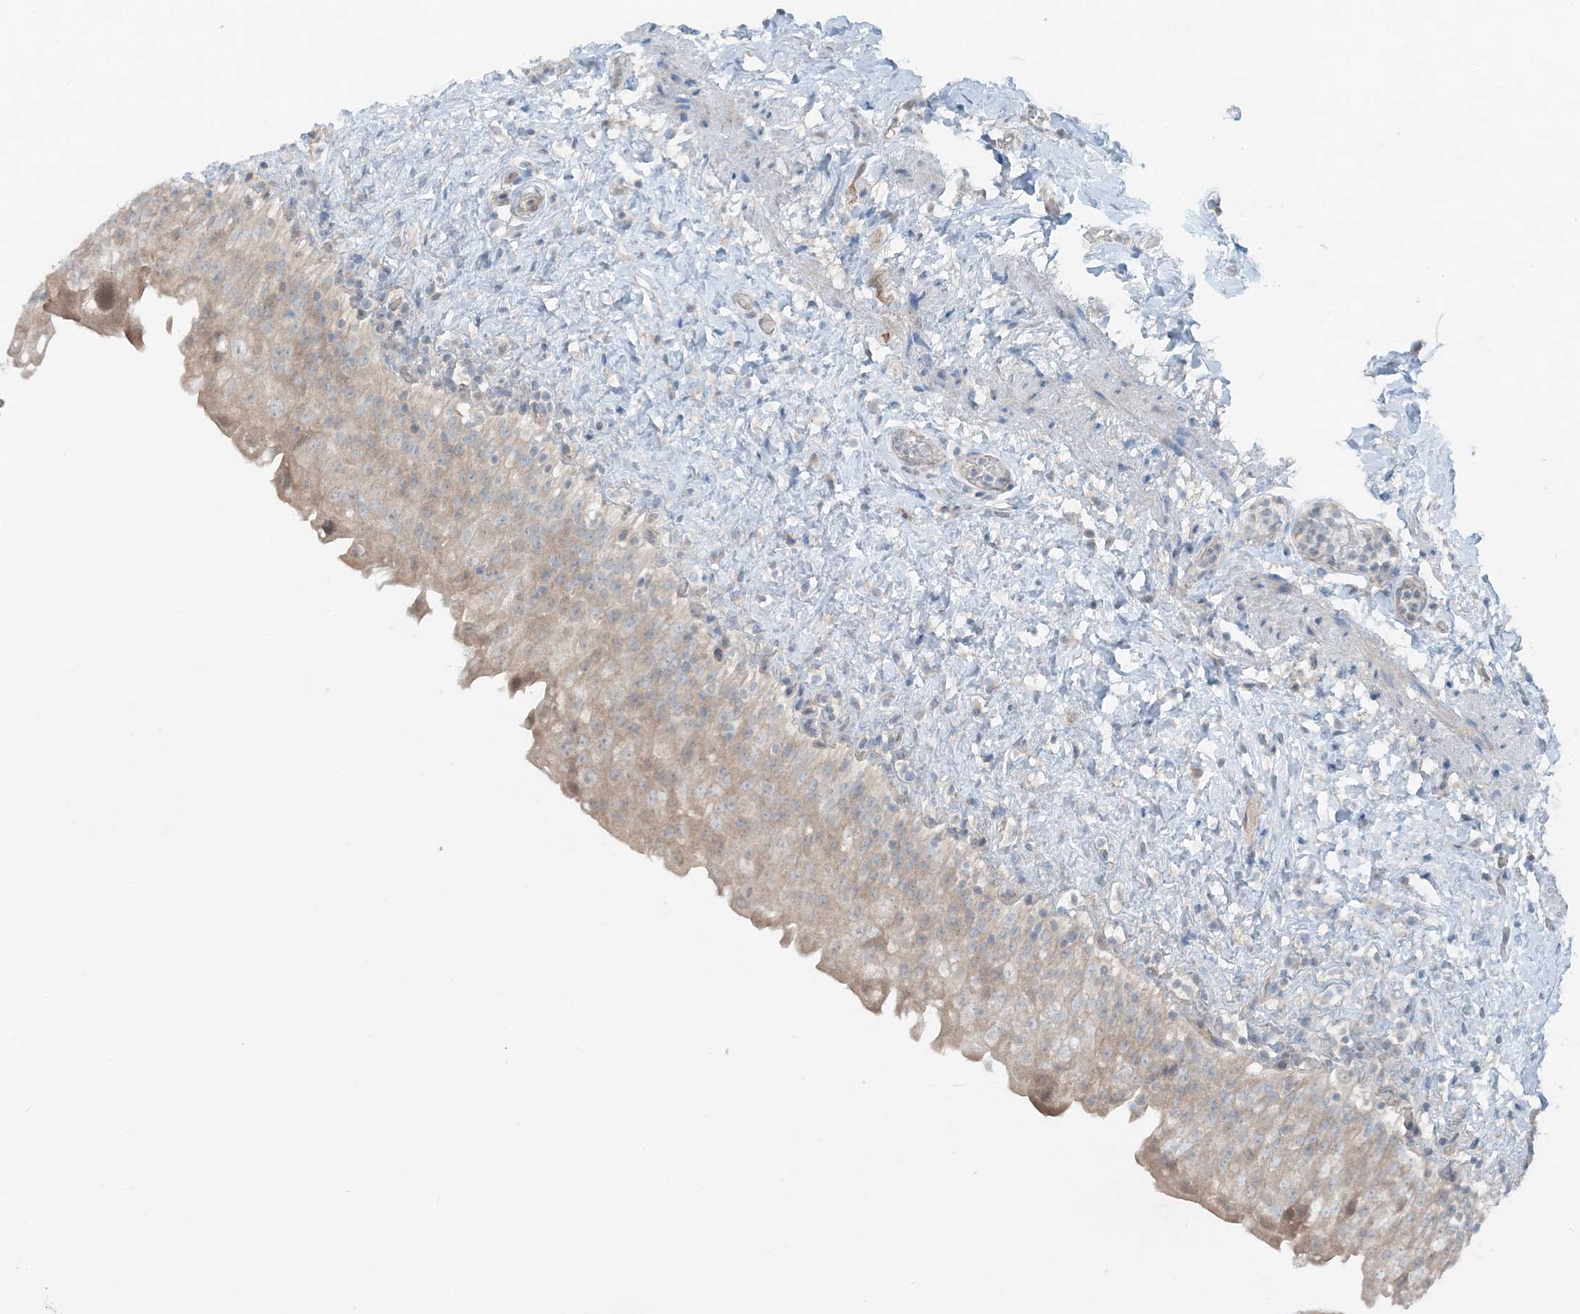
{"staining": {"intensity": "weak", "quantity": "25%-75%", "location": "cytoplasmic/membranous"}, "tissue": "urinary bladder", "cell_type": "Urothelial cells", "image_type": "normal", "snomed": [{"axis": "morphology", "description": "Normal tissue, NOS"}, {"axis": "topography", "description": "Urinary bladder"}], "caption": "IHC of normal urinary bladder displays low levels of weak cytoplasmic/membranous staining in approximately 25%-75% of urothelial cells.", "gene": "MITD1", "patient": {"sex": "female", "age": 27}}